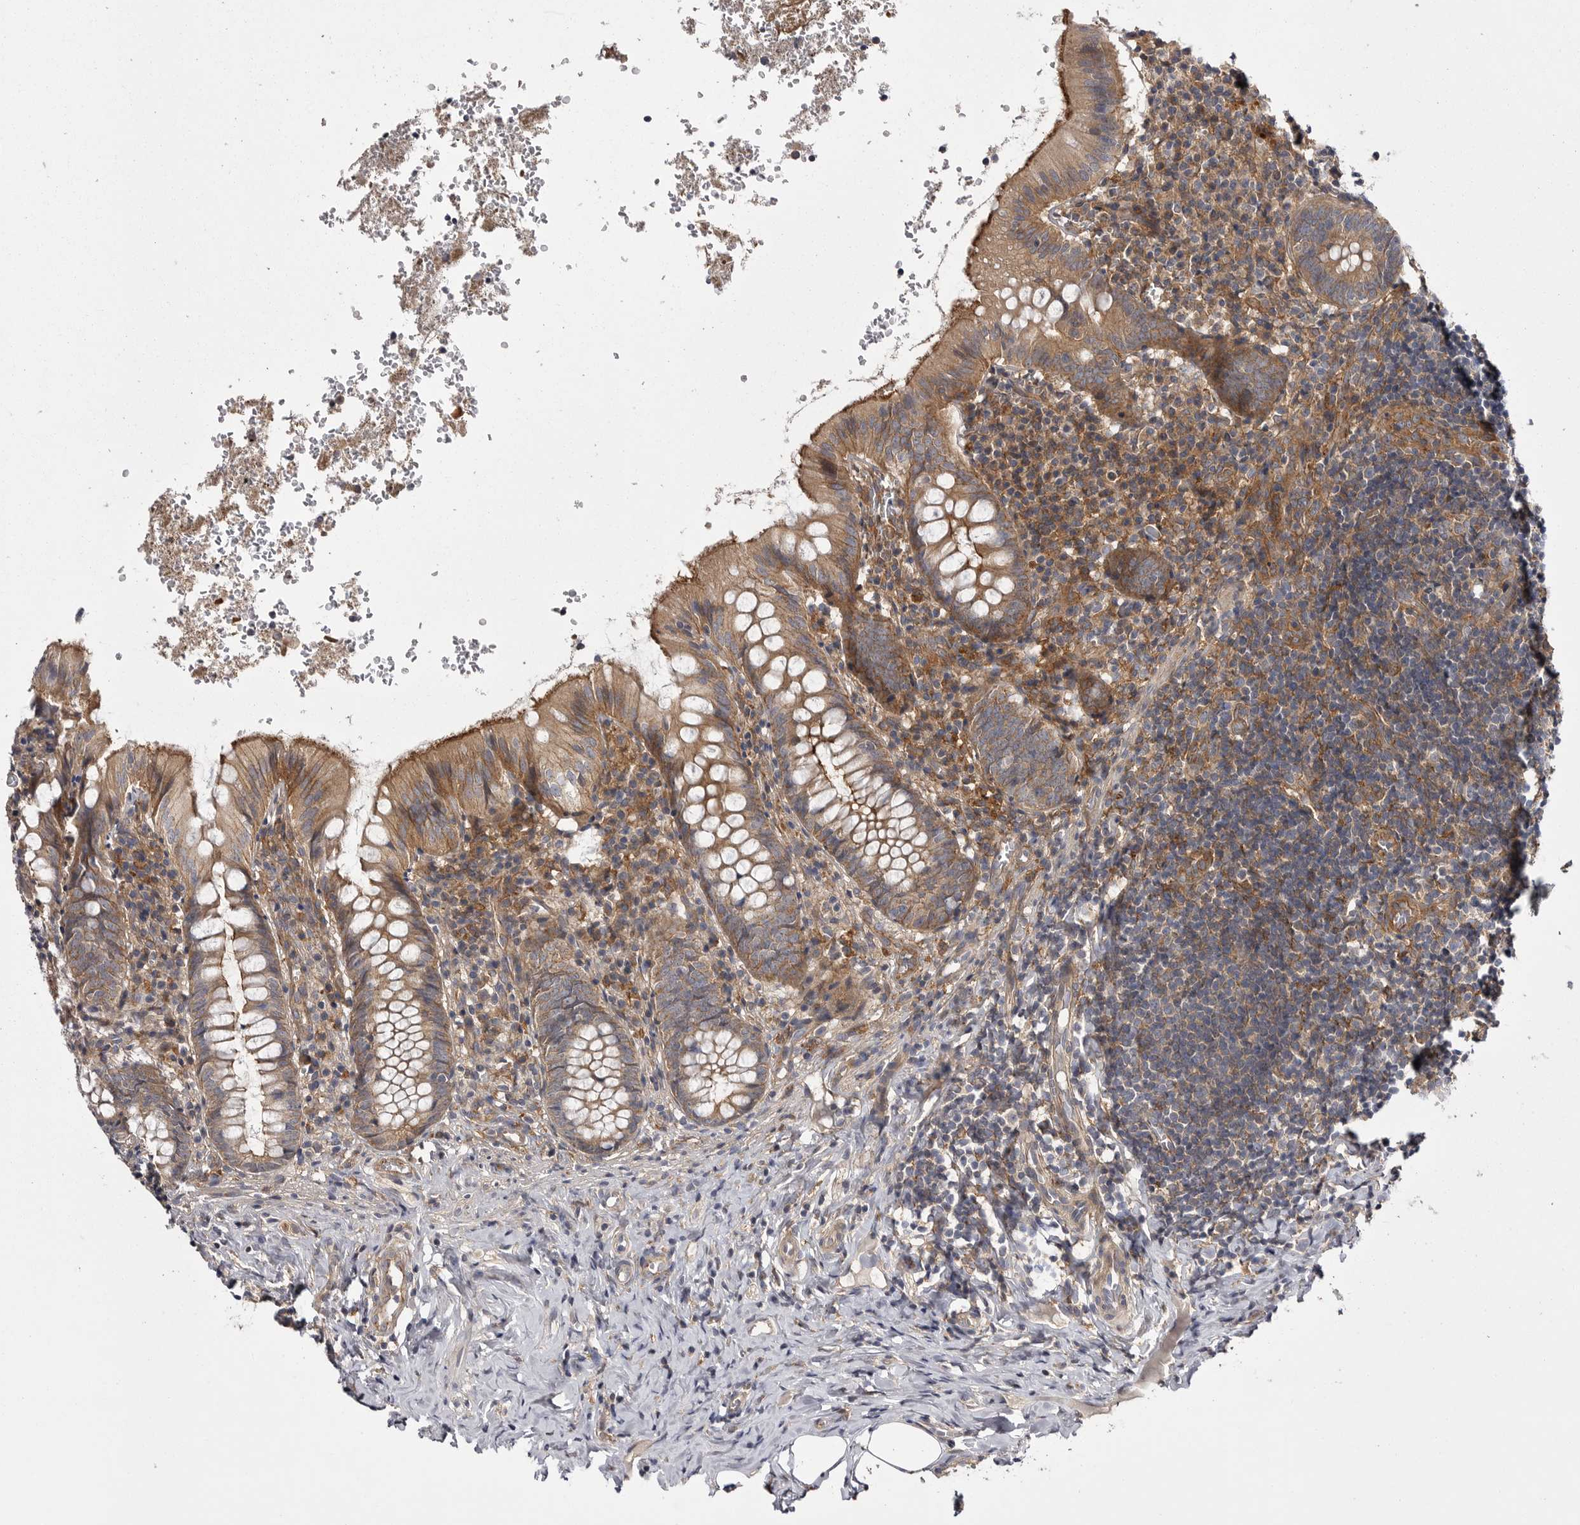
{"staining": {"intensity": "moderate", "quantity": ">75%", "location": "cytoplasmic/membranous"}, "tissue": "appendix", "cell_type": "Glandular cells", "image_type": "normal", "snomed": [{"axis": "morphology", "description": "Normal tissue, NOS"}, {"axis": "topography", "description": "Appendix"}], "caption": "An IHC histopathology image of normal tissue is shown. Protein staining in brown labels moderate cytoplasmic/membranous positivity in appendix within glandular cells.", "gene": "OSBPL9", "patient": {"sex": "male", "age": 8}}